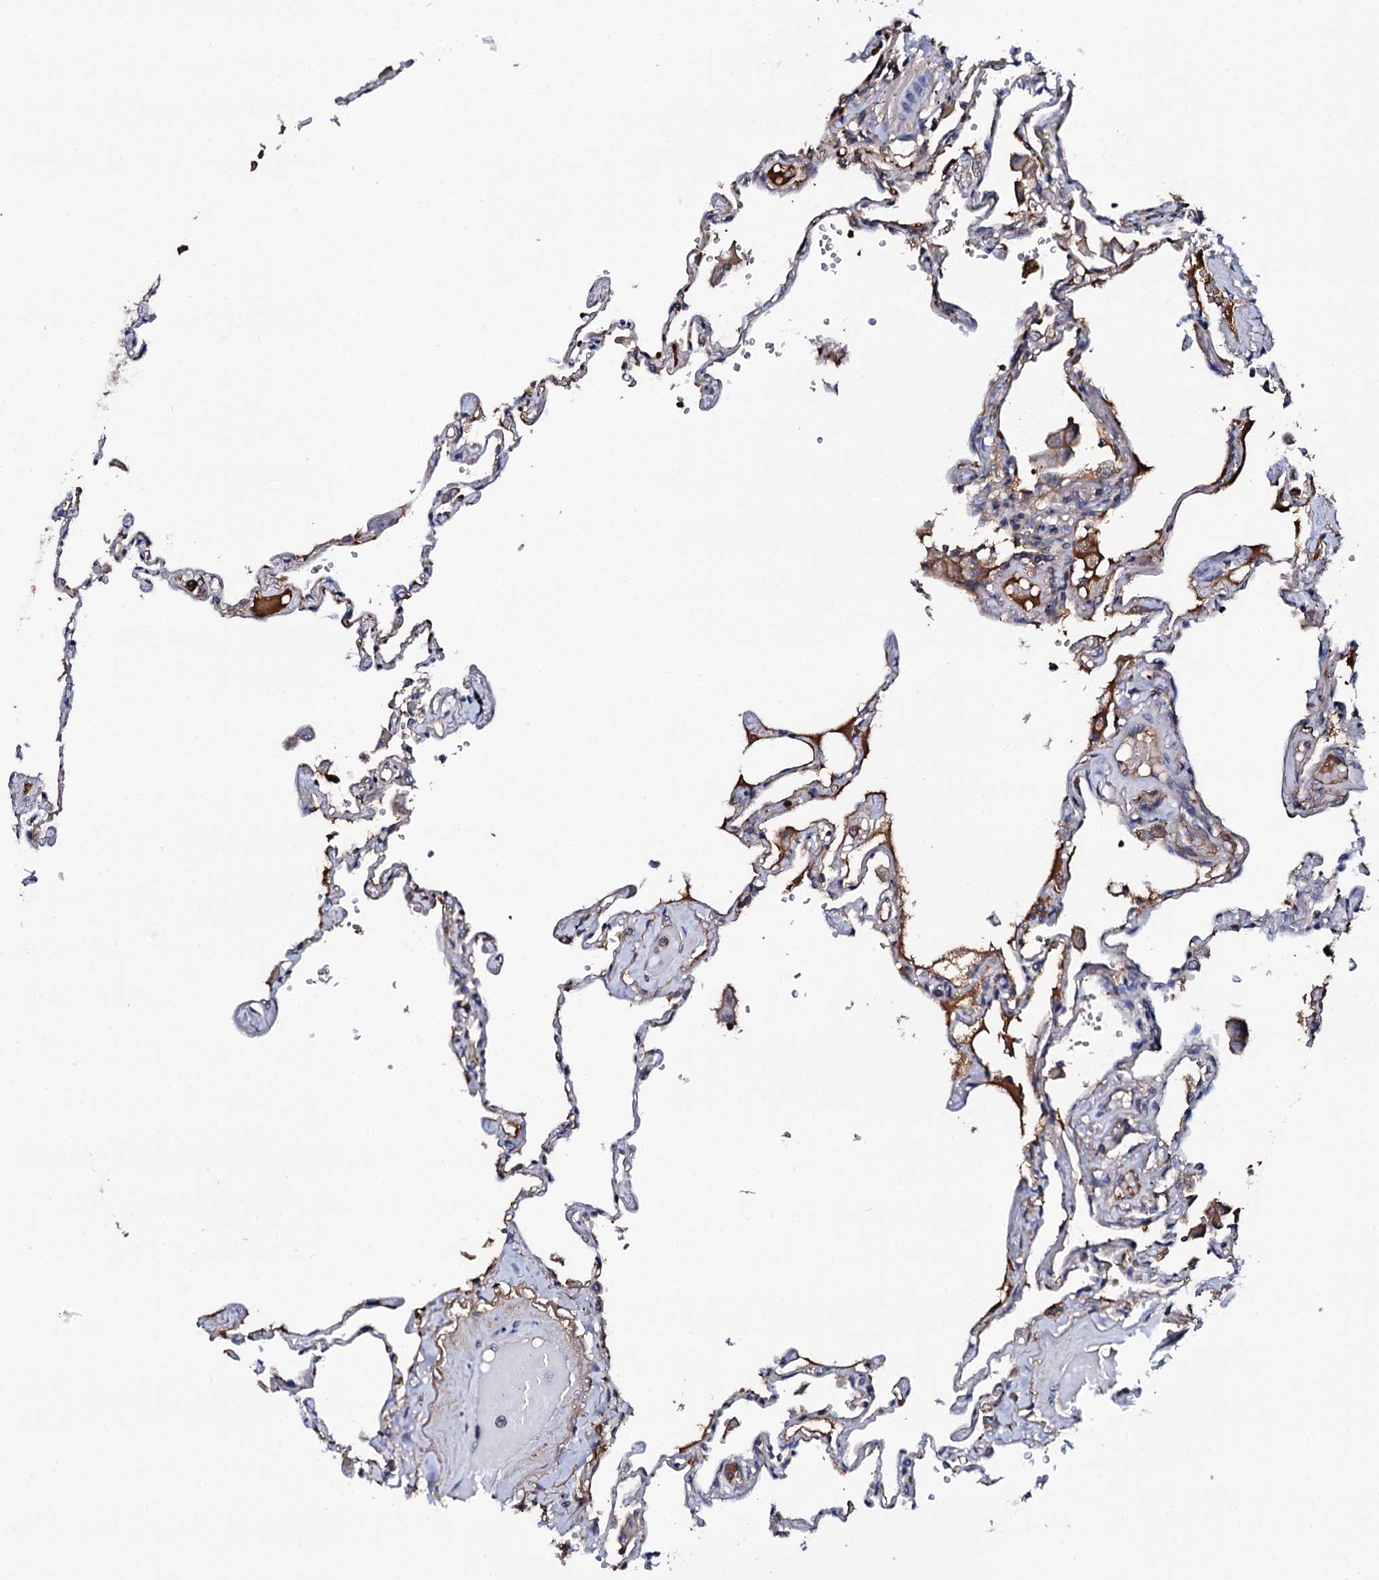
{"staining": {"intensity": "negative", "quantity": "none", "location": "none"}, "tissue": "lung", "cell_type": "Alveolar cells", "image_type": "normal", "snomed": [{"axis": "morphology", "description": "Normal tissue, NOS"}, {"axis": "topography", "description": "Lung"}], "caption": "High power microscopy image of an IHC micrograph of unremarkable lung, revealing no significant staining in alveolar cells. (Immunohistochemistry (ihc), brightfield microscopy, high magnification).", "gene": "TCAF2C", "patient": {"sex": "female", "age": 67}}